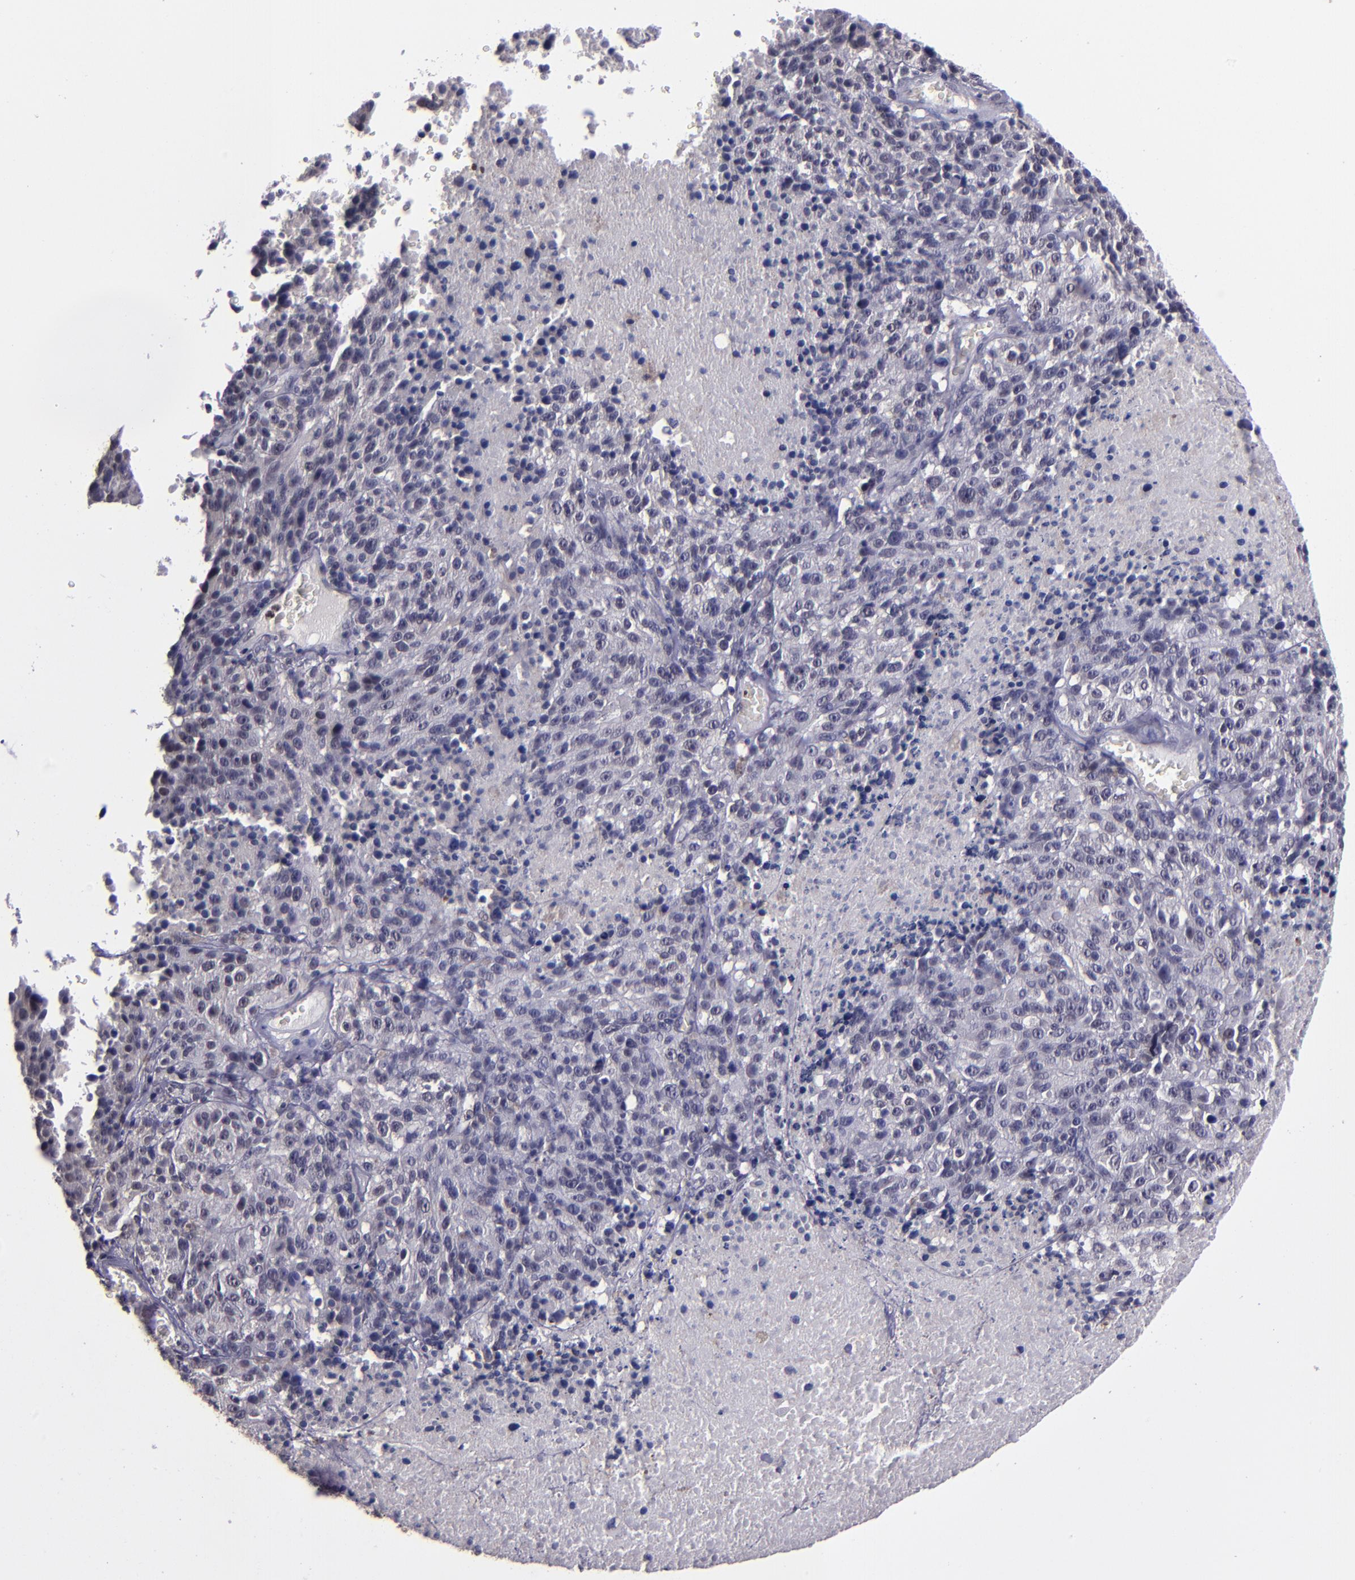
{"staining": {"intensity": "negative", "quantity": "none", "location": "none"}, "tissue": "melanoma", "cell_type": "Tumor cells", "image_type": "cancer", "snomed": [{"axis": "morphology", "description": "Malignant melanoma, Metastatic site"}, {"axis": "topography", "description": "Cerebral cortex"}], "caption": "Human malignant melanoma (metastatic site) stained for a protein using immunohistochemistry (IHC) exhibits no expression in tumor cells.", "gene": "CEBPE", "patient": {"sex": "female", "age": 52}}